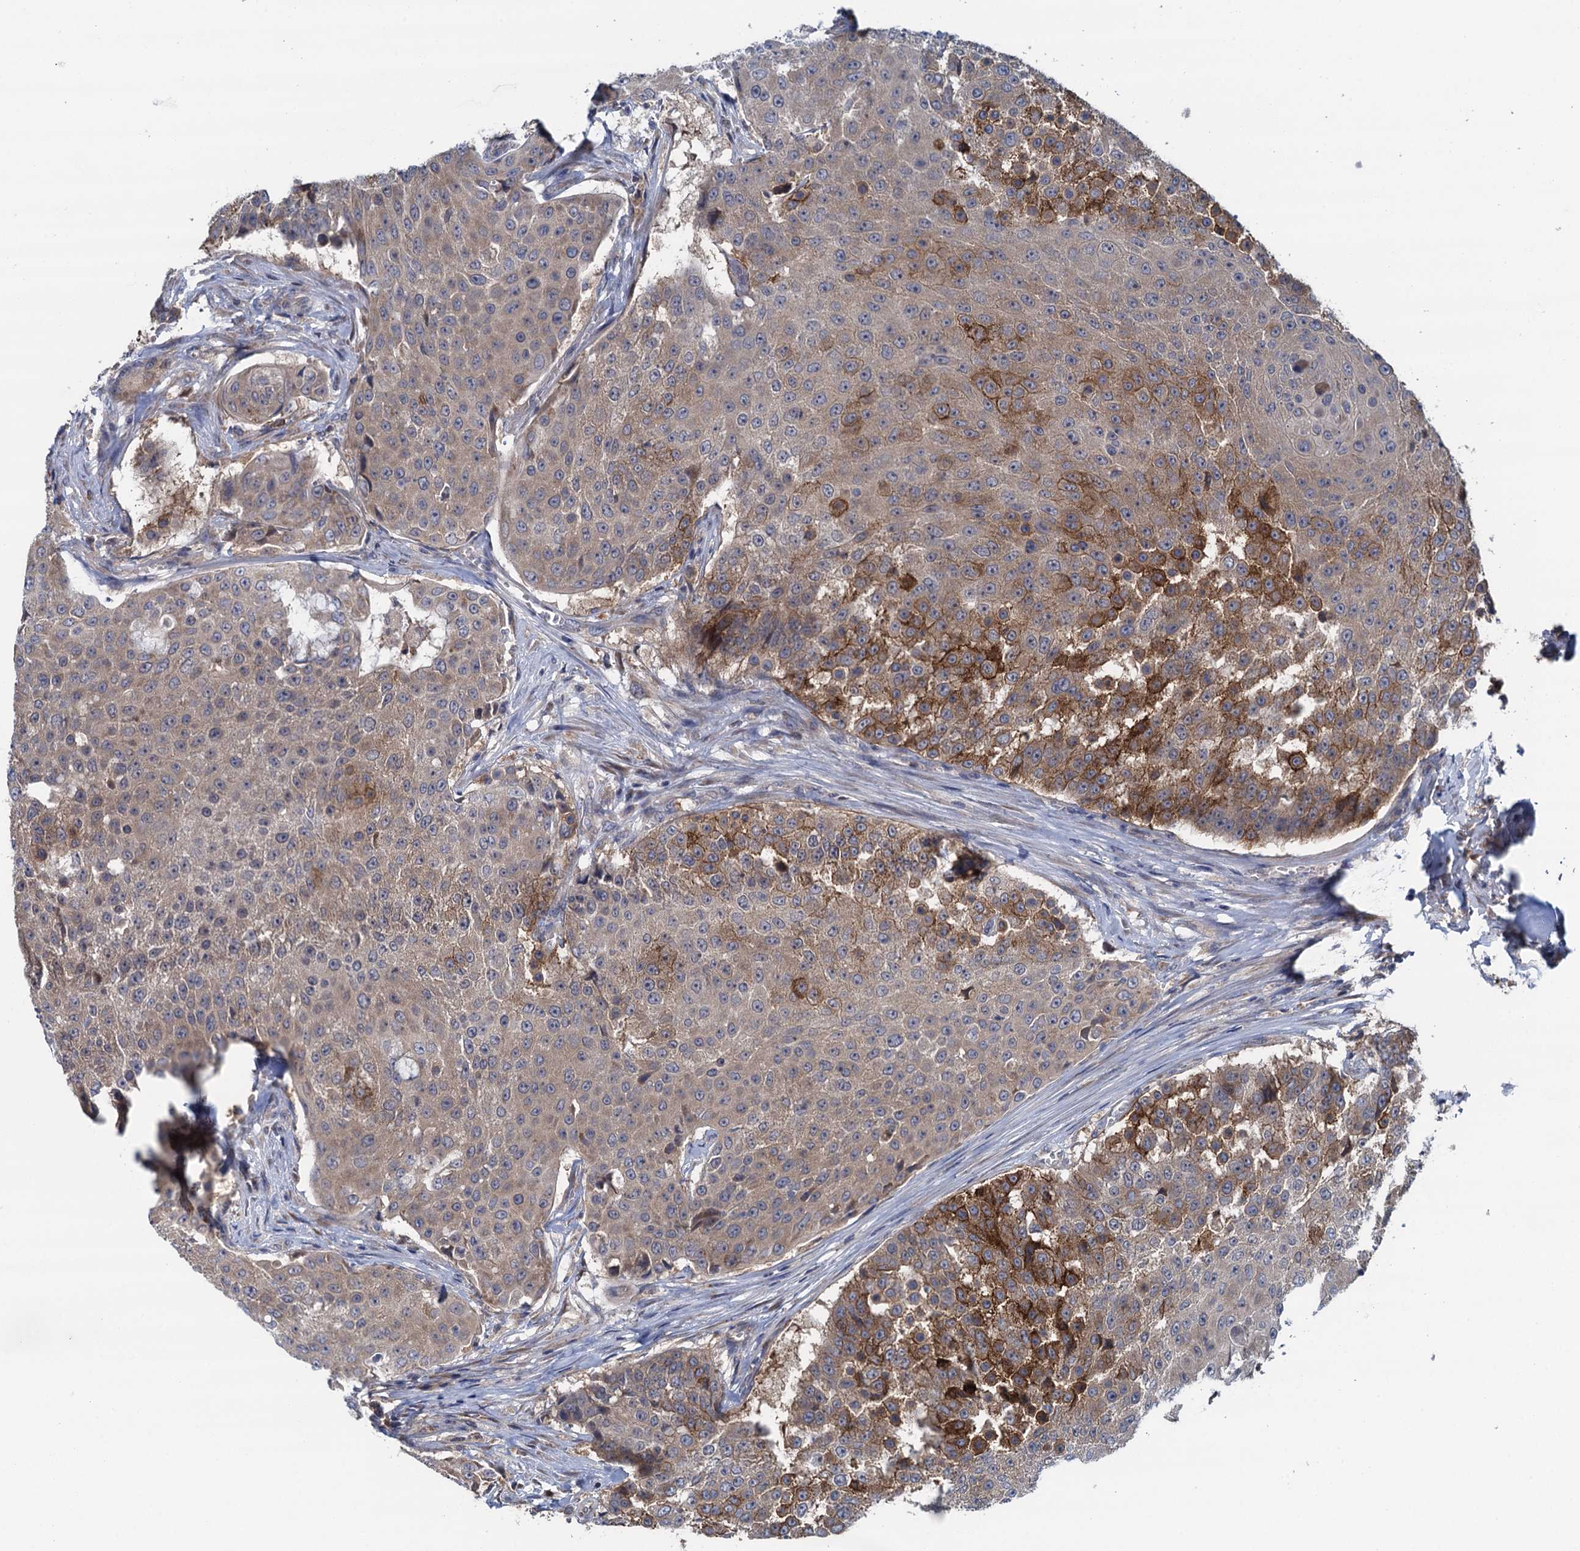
{"staining": {"intensity": "moderate", "quantity": "<25%", "location": "cytoplasmic/membranous"}, "tissue": "urothelial cancer", "cell_type": "Tumor cells", "image_type": "cancer", "snomed": [{"axis": "morphology", "description": "Urothelial carcinoma, High grade"}, {"axis": "topography", "description": "Urinary bladder"}], "caption": "A histopathology image of urothelial cancer stained for a protein reveals moderate cytoplasmic/membranous brown staining in tumor cells. The protein of interest is shown in brown color, while the nuclei are stained blue.", "gene": "CNTN5", "patient": {"sex": "female", "age": 63}}